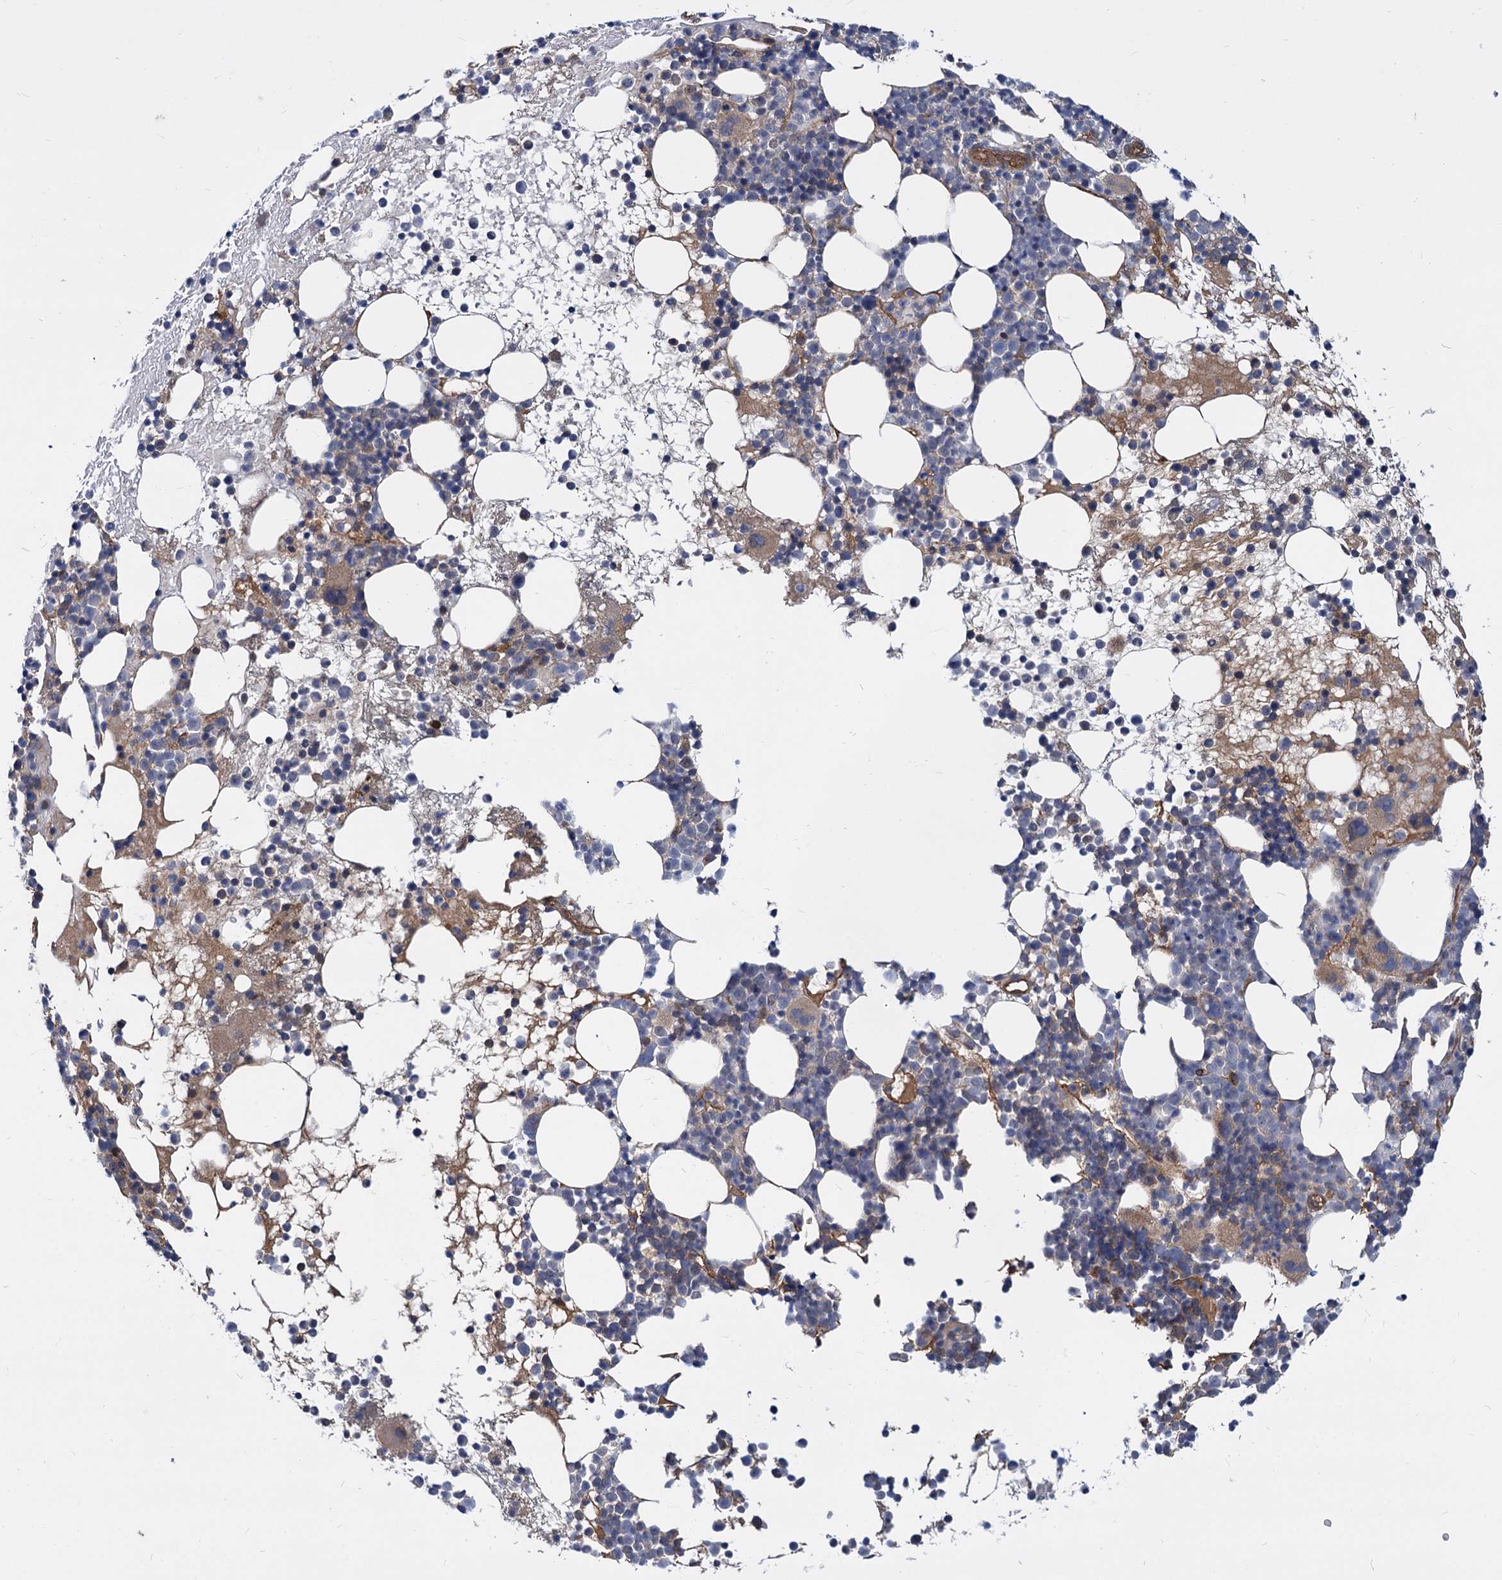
{"staining": {"intensity": "weak", "quantity": "25%-75%", "location": "cytoplasmic/membranous"}, "tissue": "bone marrow", "cell_type": "Hematopoietic cells", "image_type": "normal", "snomed": [{"axis": "morphology", "description": "Normal tissue, NOS"}, {"axis": "topography", "description": "Bone marrow"}], "caption": "The micrograph displays a brown stain indicating the presence of a protein in the cytoplasmic/membranous of hematopoietic cells in bone marrow. The staining was performed using DAB (3,3'-diaminobenzidine) to visualize the protein expression in brown, while the nuclei were stained in blue with hematoxylin (Magnification: 20x).", "gene": "SNX15", "patient": {"sex": "female", "age": 57}}